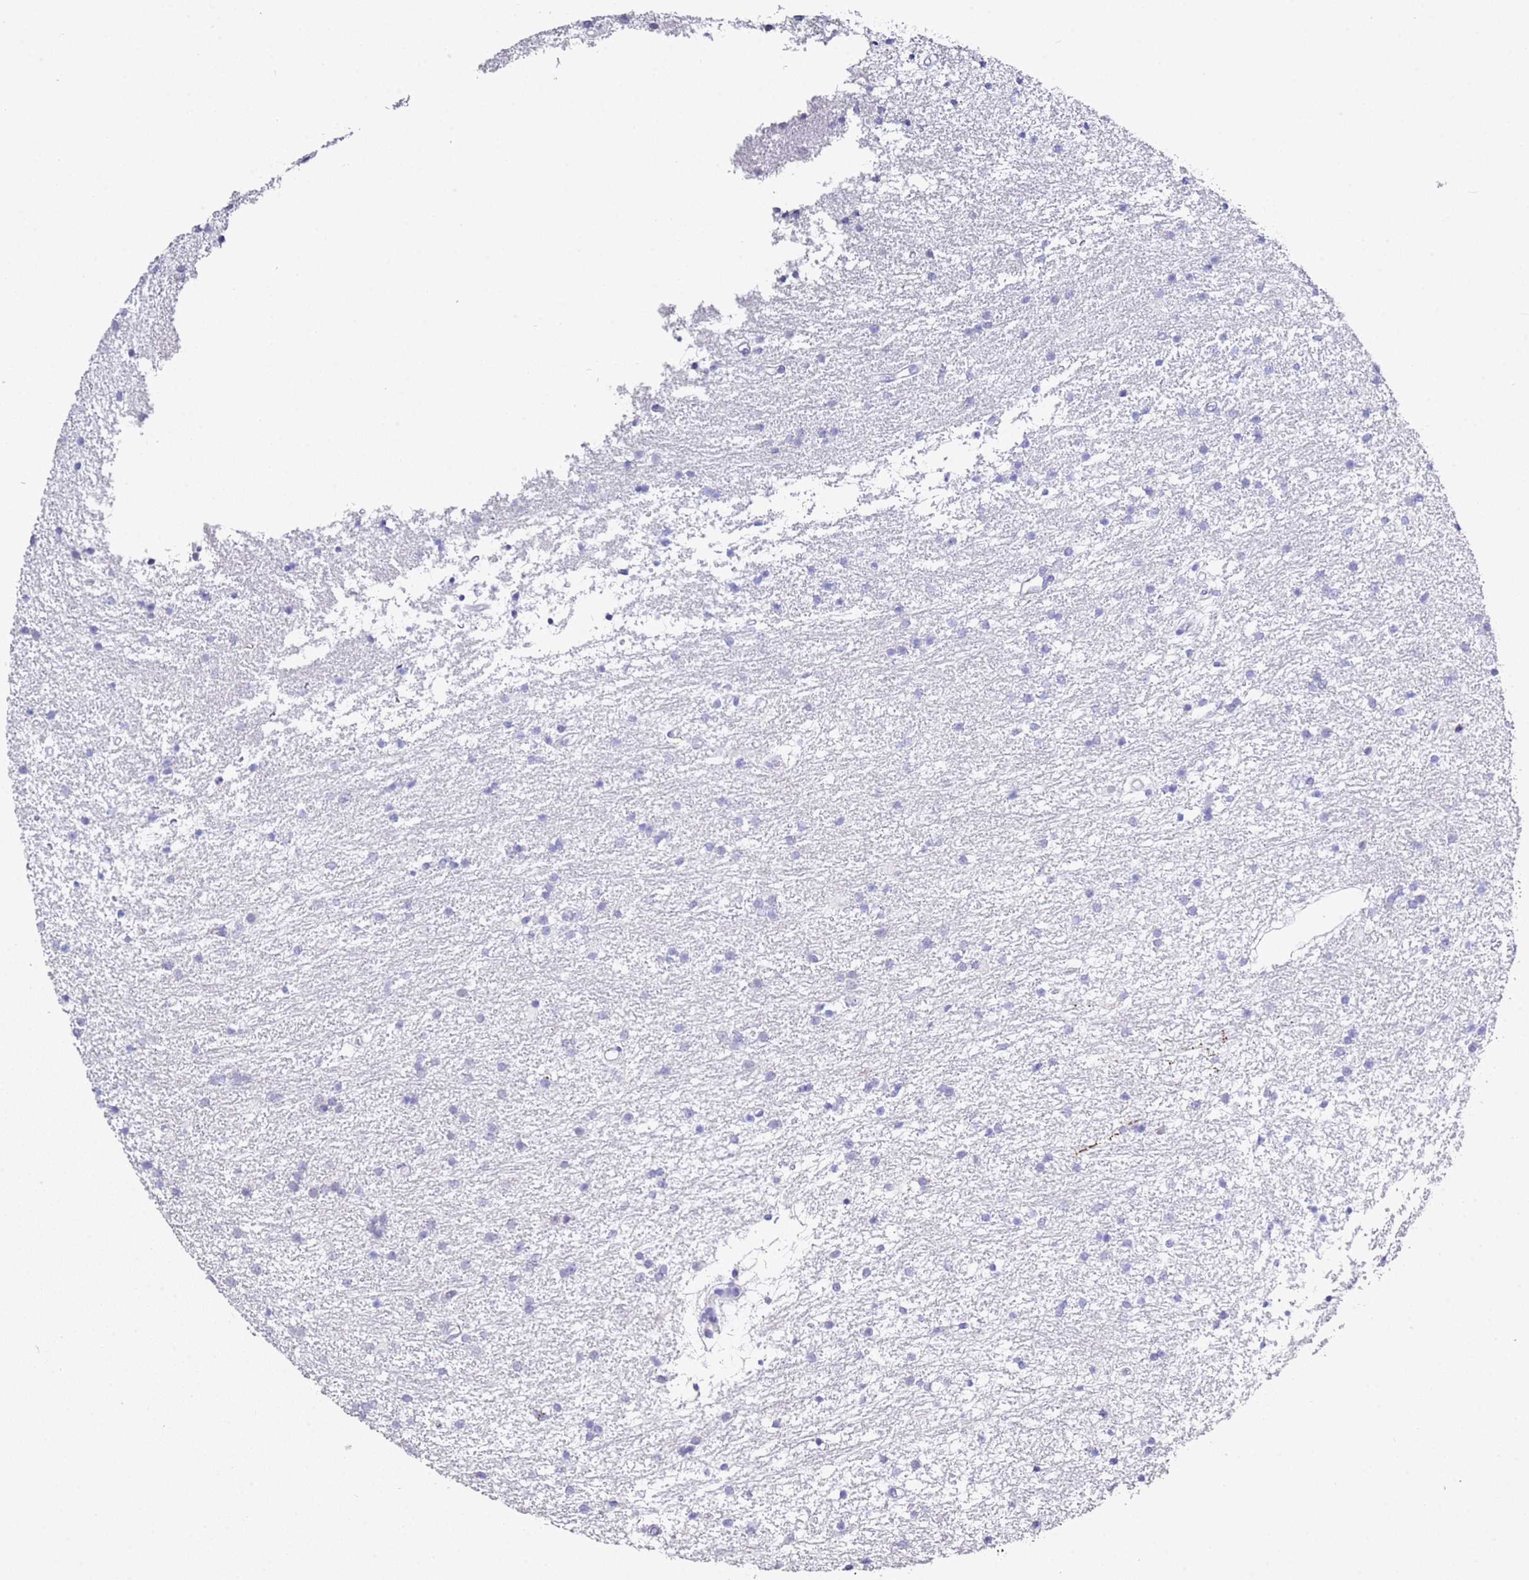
{"staining": {"intensity": "negative", "quantity": "none", "location": "none"}, "tissue": "glioma", "cell_type": "Tumor cells", "image_type": "cancer", "snomed": [{"axis": "morphology", "description": "Glioma, malignant, High grade"}, {"axis": "topography", "description": "Brain"}], "caption": "The photomicrograph demonstrates no staining of tumor cells in malignant high-grade glioma.", "gene": "PTBP2", "patient": {"sex": "male", "age": 77}}